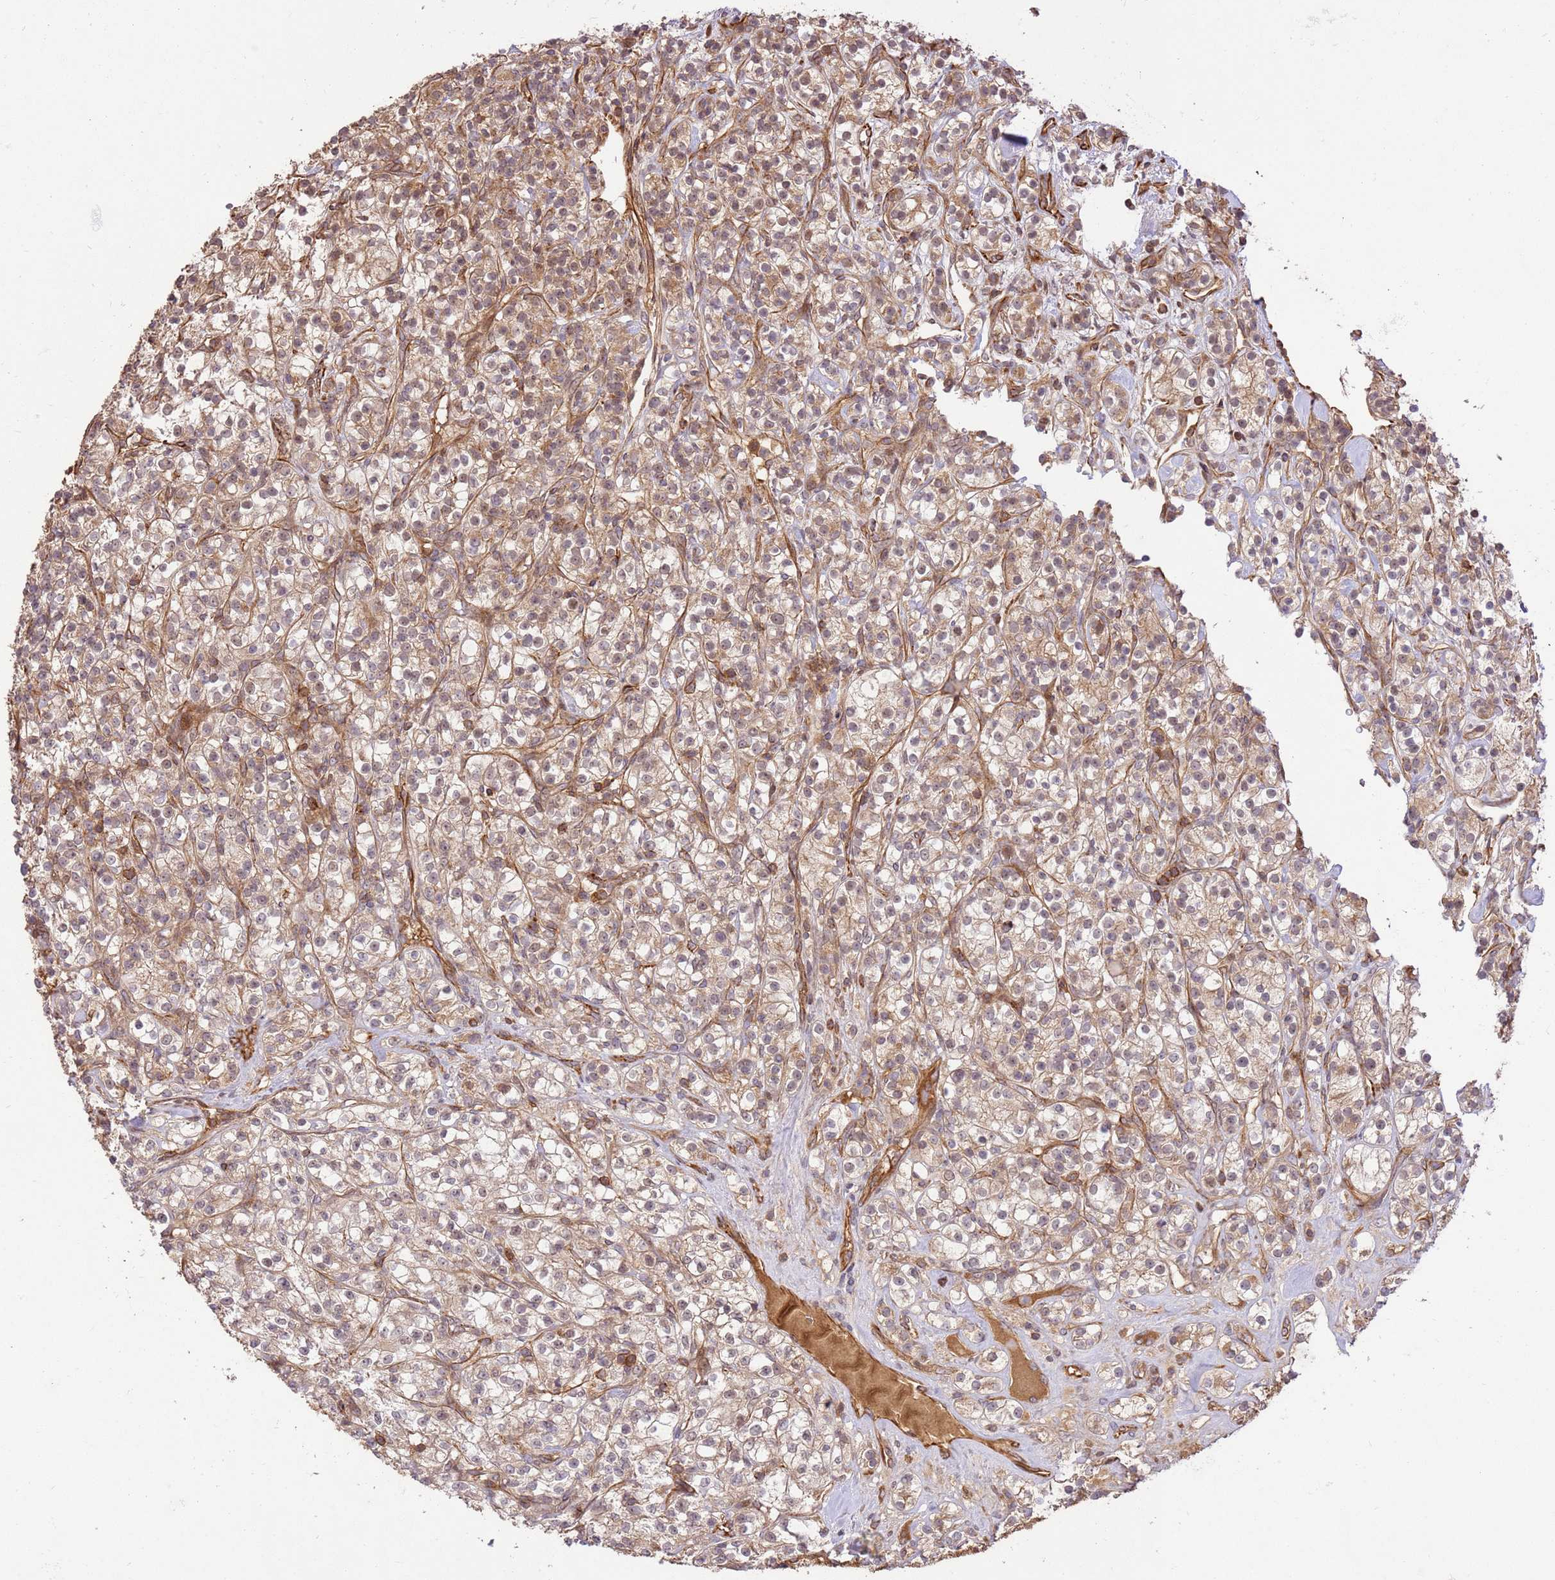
{"staining": {"intensity": "weak", "quantity": ">75%", "location": "cytoplasmic/membranous"}, "tissue": "renal cancer", "cell_type": "Tumor cells", "image_type": "cancer", "snomed": [{"axis": "morphology", "description": "Adenocarcinoma, NOS"}, {"axis": "topography", "description": "Kidney"}], "caption": "High-power microscopy captured an IHC histopathology image of adenocarcinoma (renal), revealing weak cytoplasmic/membranous expression in about >75% of tumor cells. Nuclei are stained in blue.", "gene": "KATNAL2", "patient": {"sex": "male", "age": 77}}